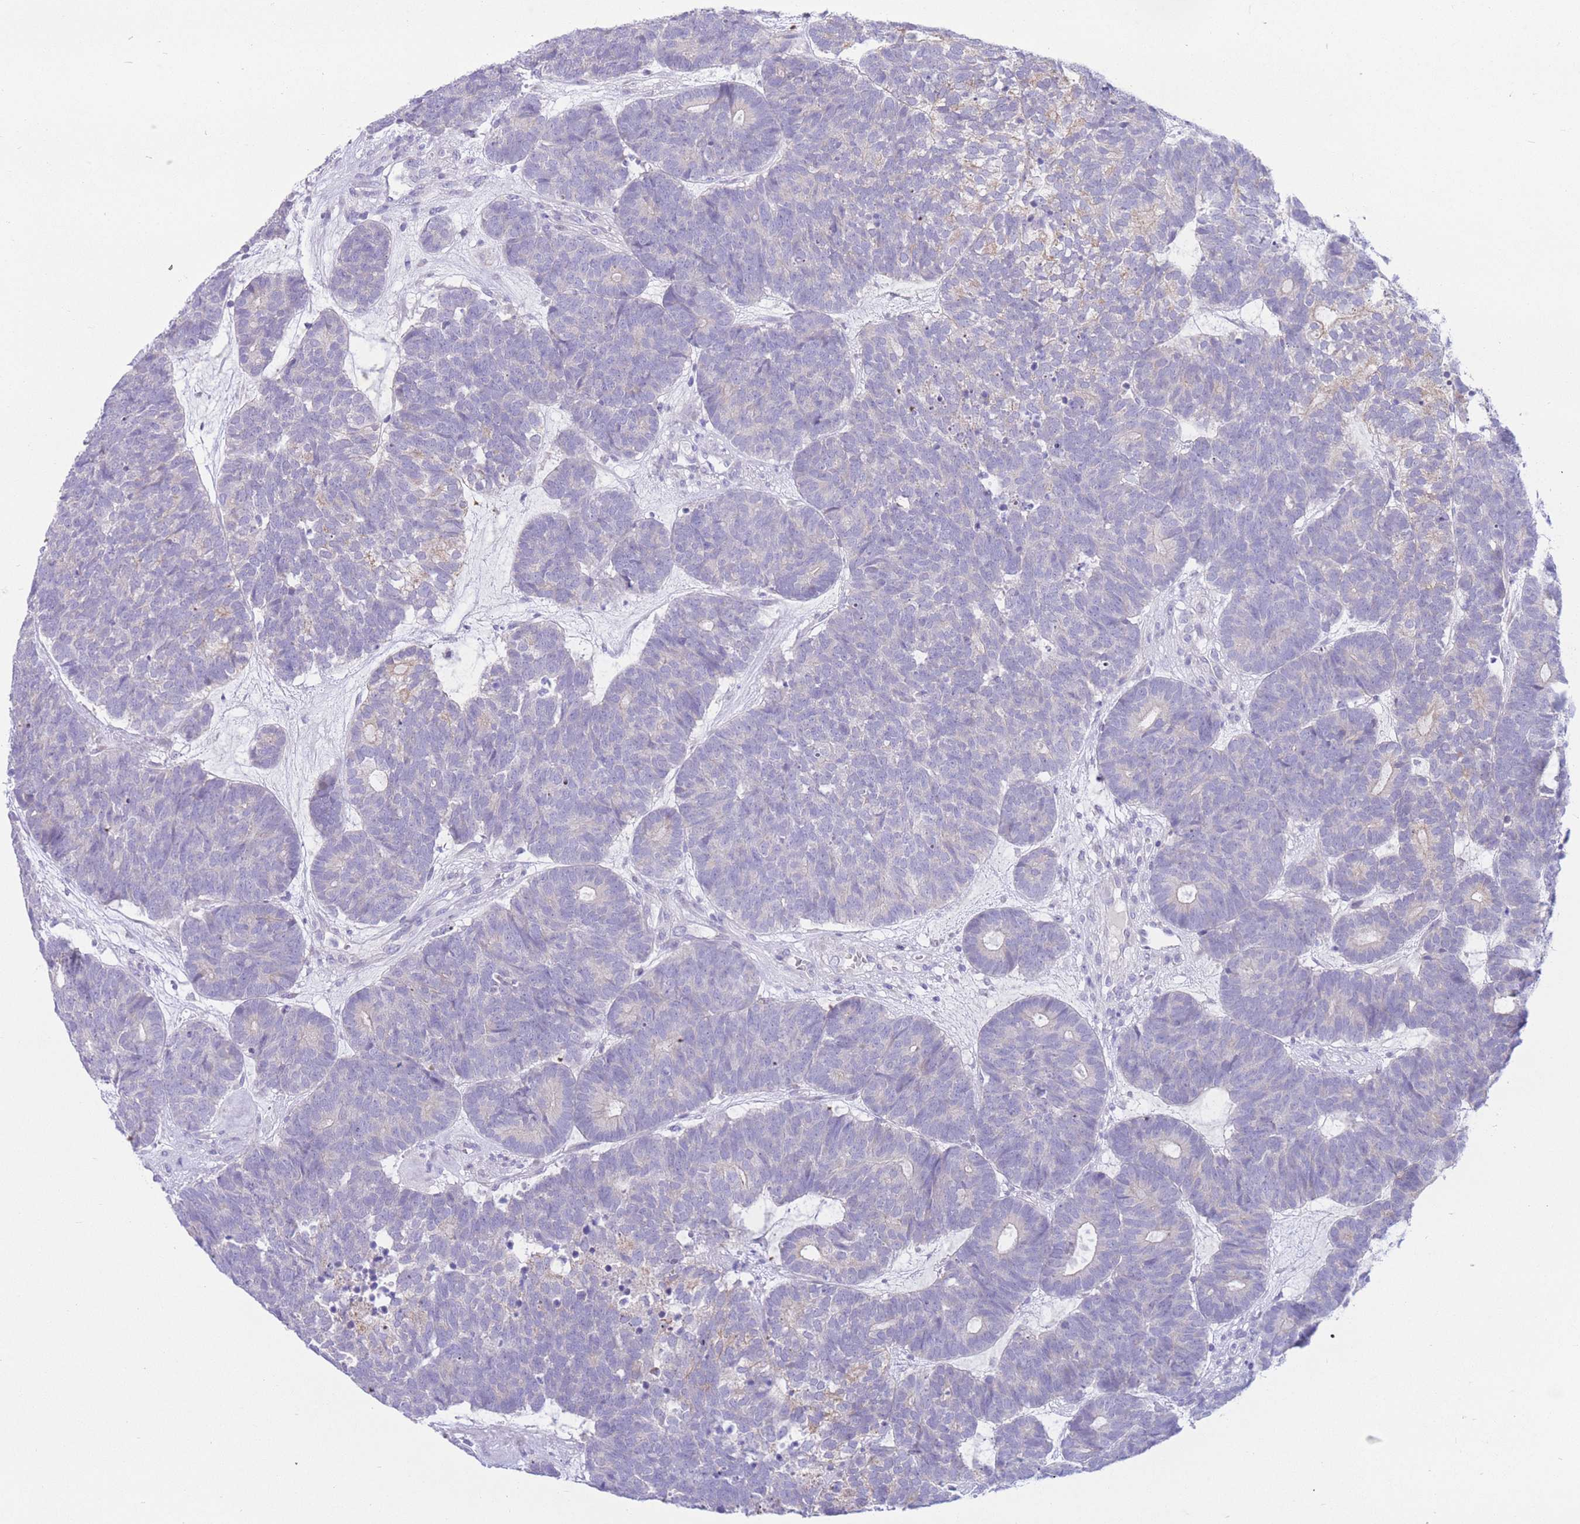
{"staining": {"intensity": "negative", "quantity": "none", "location": "none"}, "tissue": "head and neck cancer", "cell_type": "Tumor cells", "image_type": "cancer", "snomed": [{"axis": "morphology", "description": "Adenocarcinoma, NOS"}, {"axis": "topography", "description": "Head-Neck"}], "caption": "Human adenocarcinoma (head and neck) stained for a protein using IHC displays no positivity in tumor cells.", "gene": "RPL39L", "patient": {"sex": "female", "age": 81}}